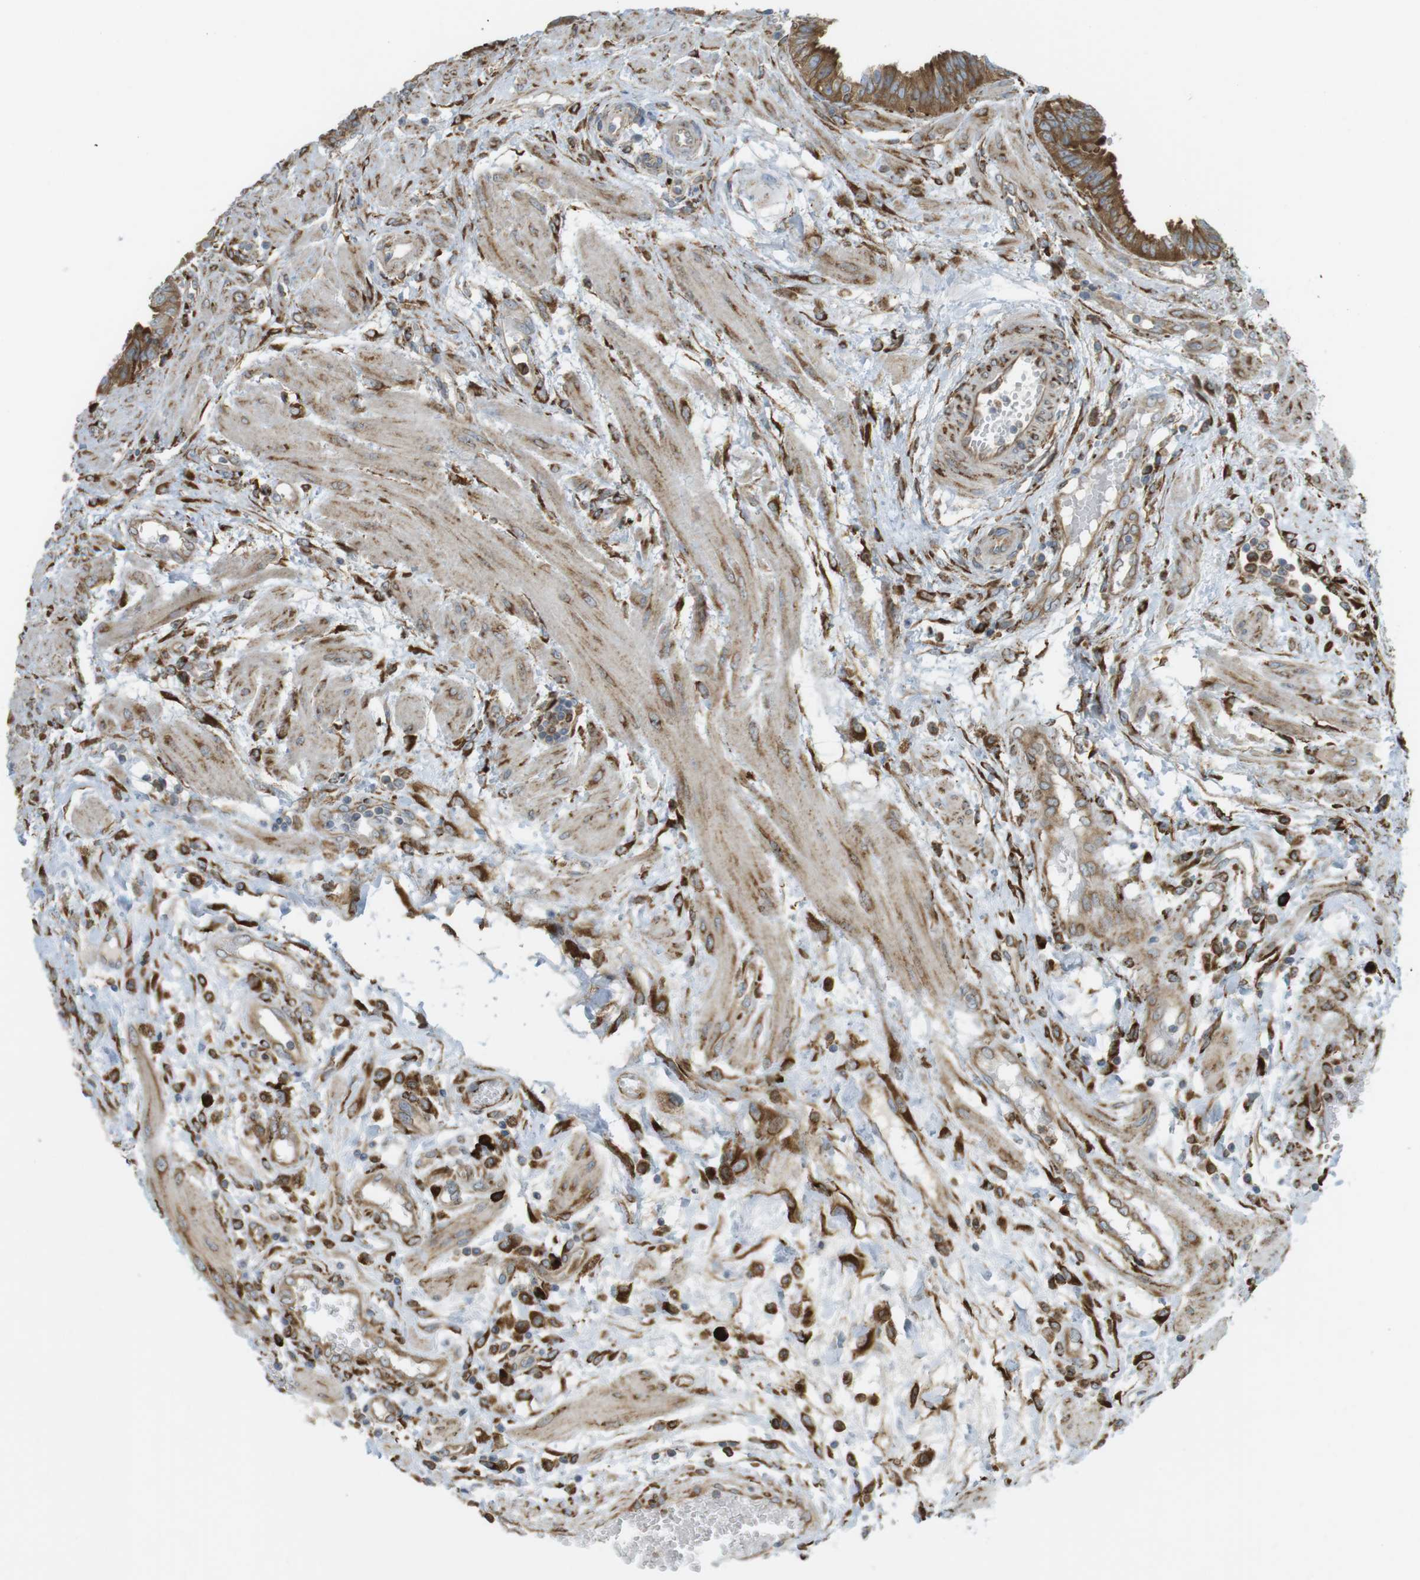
{"staining": {"intensity": "moderate", "quantity": ">75%", "location": "cytoplasmic/membranous"}, "tissue": "fallopian tube", "cell_type": "Glandular cells", "image_type": "normal", "snomed": [{"axis": "morphology", "description": "Normal tissue, NOS"}, {"axis": "topography", "description": "Fallopian tube"}], "caption": "High-power microscopy captured an IHC histopathology image of benign fallopian tube, revealing moderate cytoplasmic/membranous expression in approximately >75% of glandular cells.", "gene": "MBOAT2", "patient": {"sex": "female", "age": 32}}